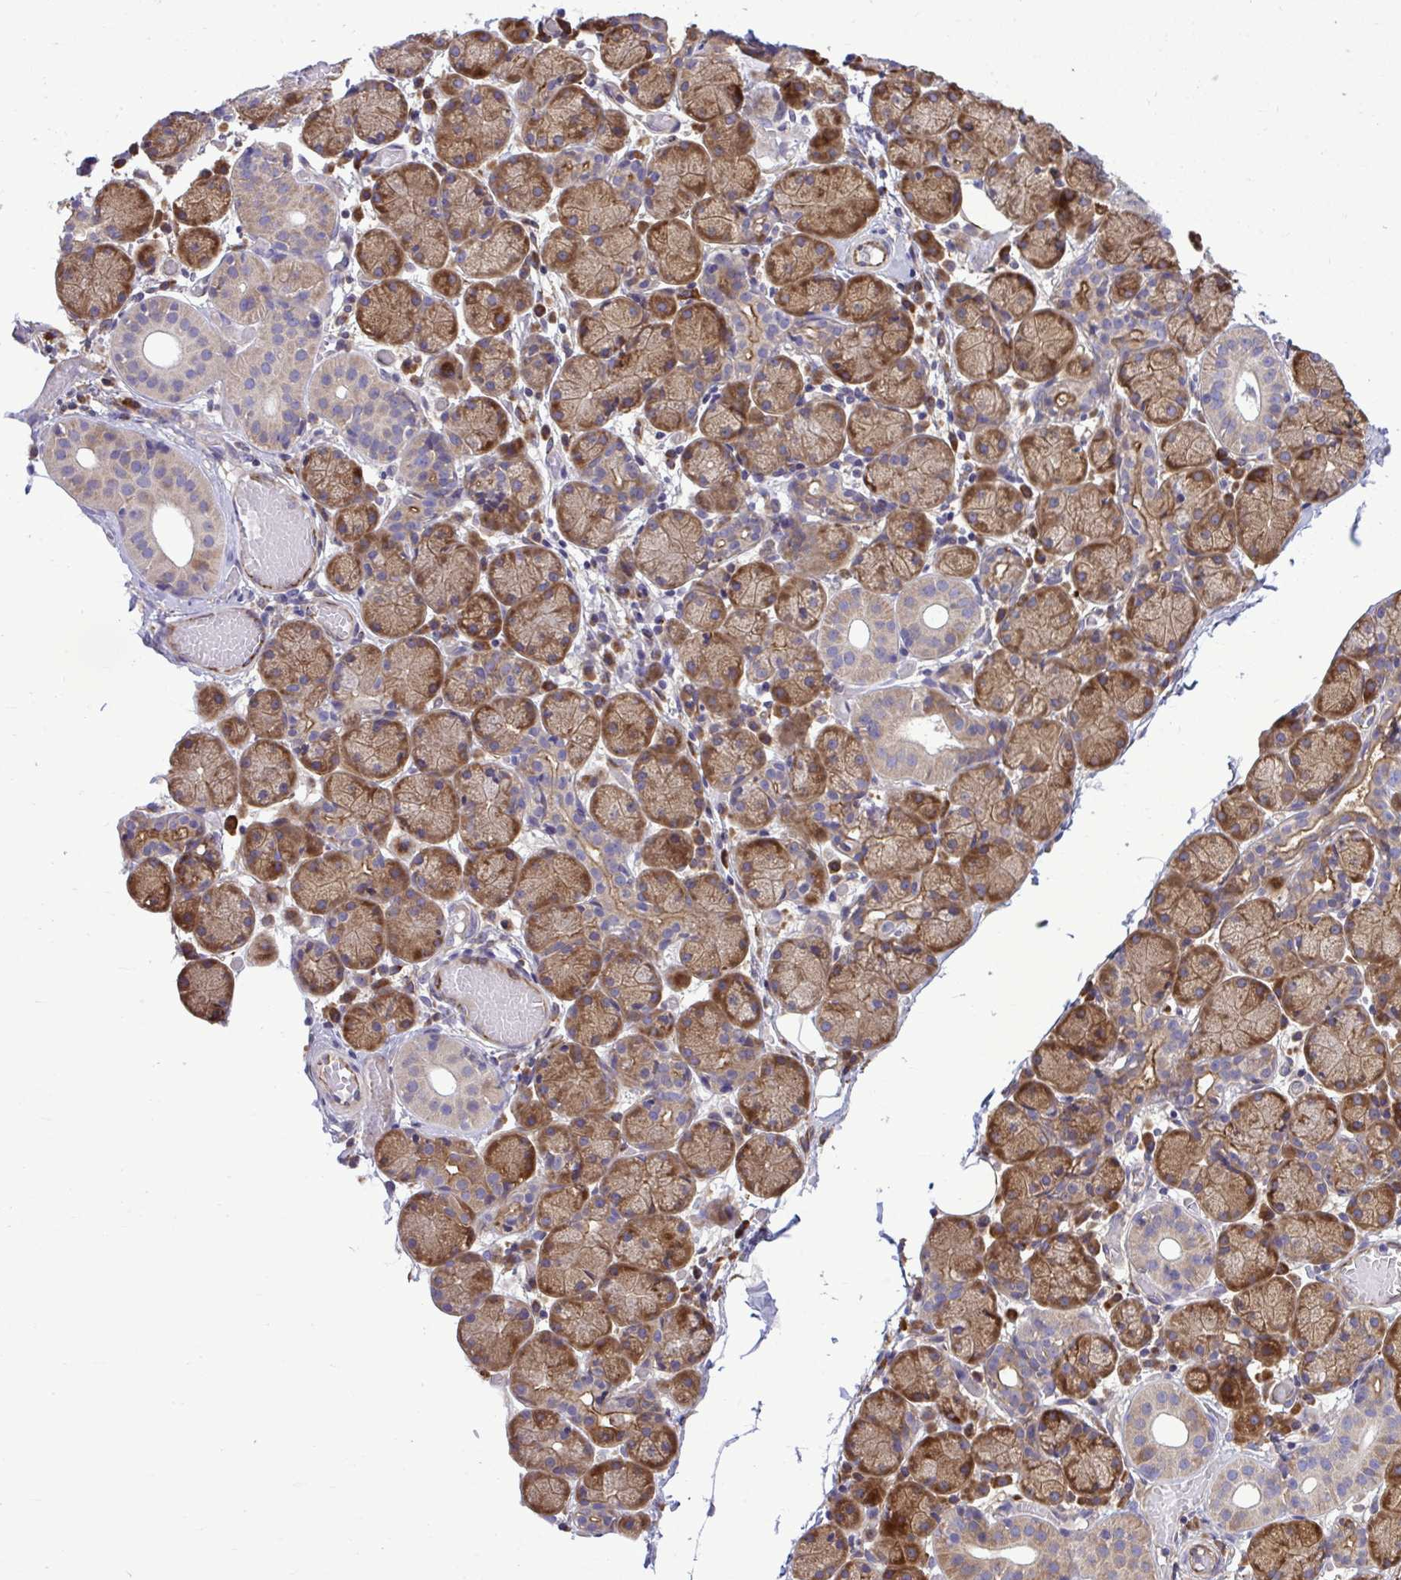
{"staining": {"intensity": "moderate", "quantity": ">75%", "location": "cytoplasmic/membranous"}, "tissue": "salivary gland", "cell_type": "Glandular cells", "image_type": "normal", "snomed": [{"axis": "morphology", "description": "Normal tissue, NOS"}, {"axis": "topography", "description": "Salivary gland"}], "caption": "Brown immunohistochemical staining in unremarkable salivary gland reveals moderate cytoplasmic/membranous positivity in about >75% of glandular cells. Using DAB (brown) and hematoxylin (blue) stains, captured at high magnification using brightfield microscopy.", "gene": "PAIP2", "patient": {"sex": "female", "age": 24}}